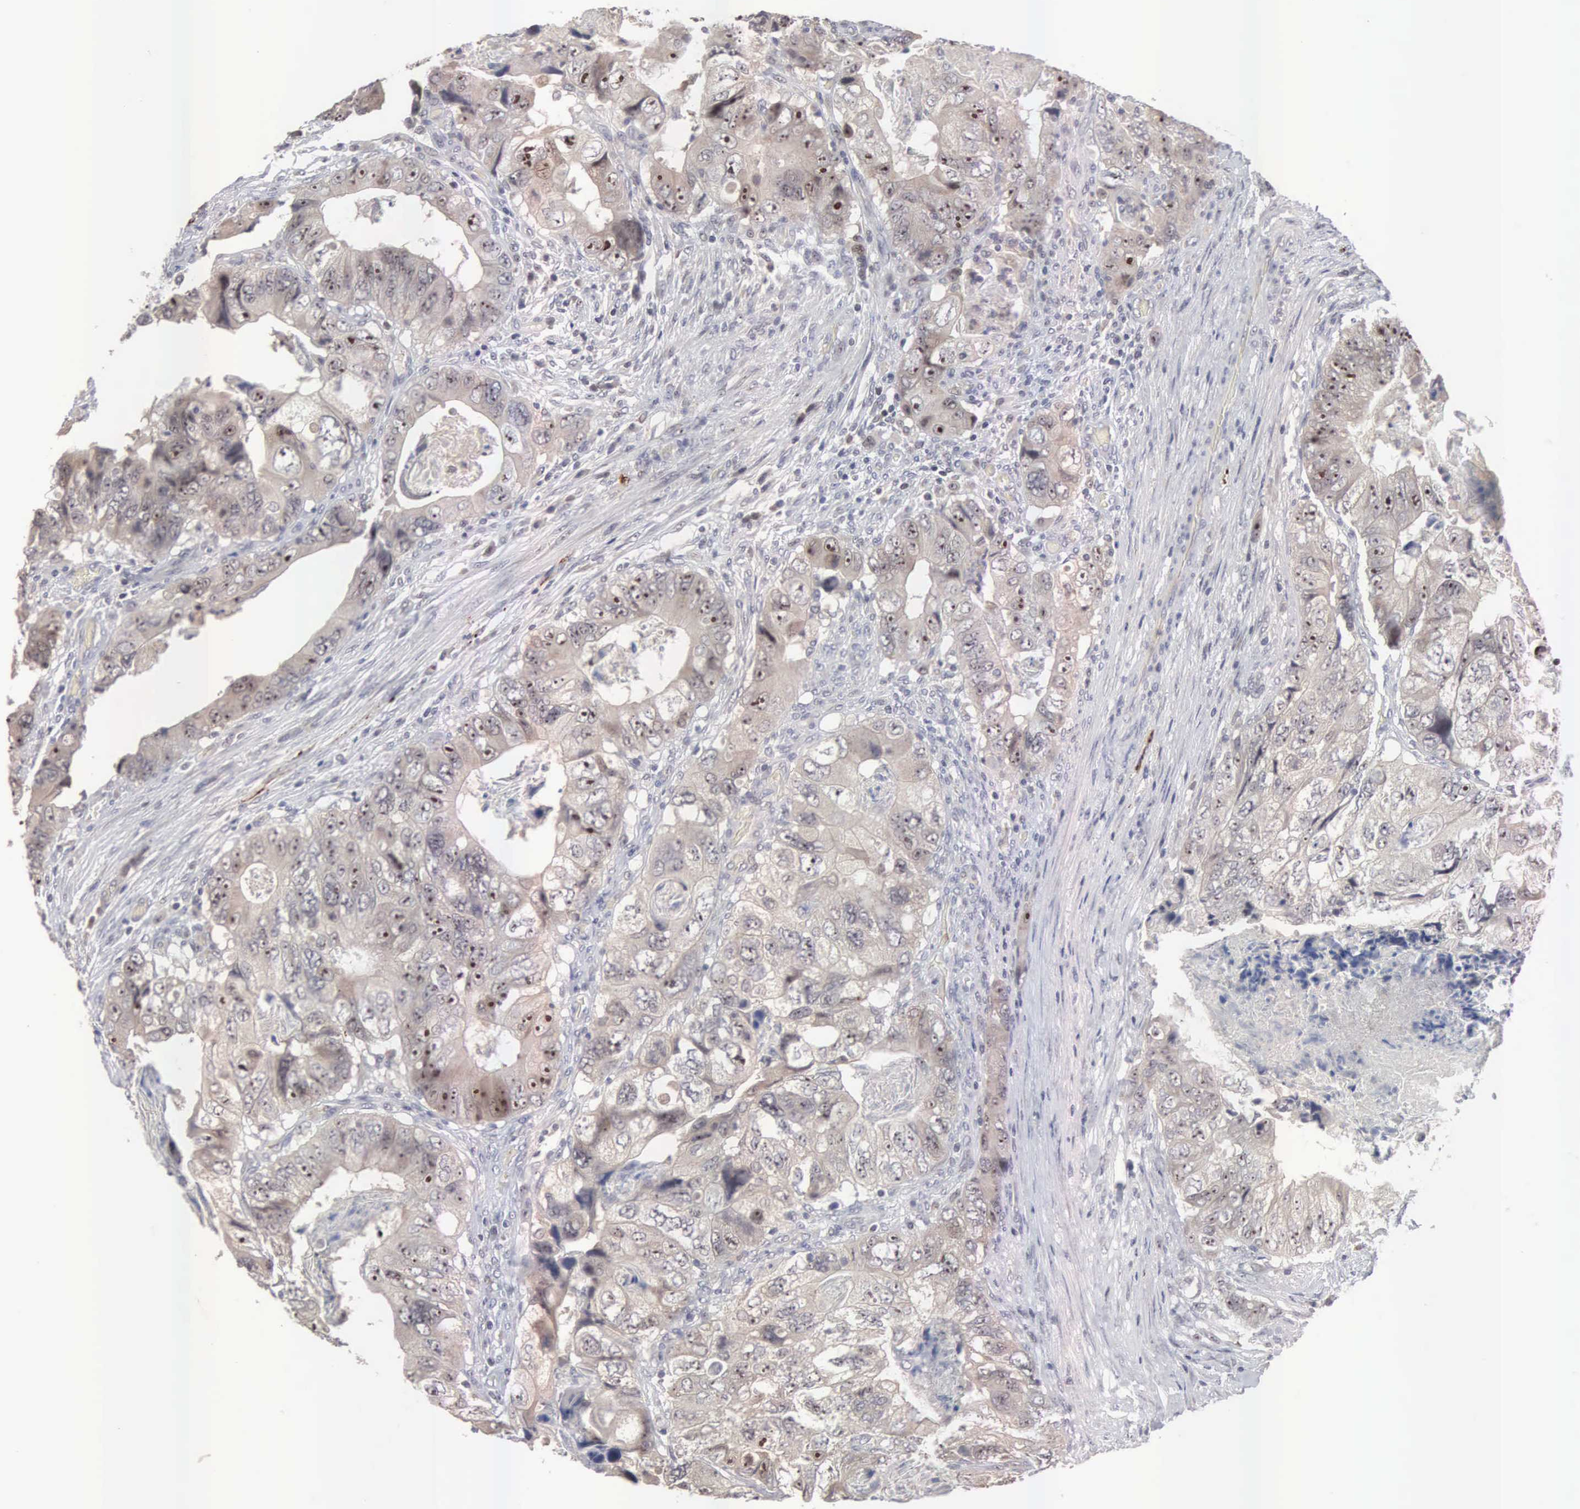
{"staining": {"intensity": "weak", "quantity": "25%-75%", "location": "cytoplasmic/membranous"}, "tissue": "colorectal cancer", "cell_type": "Tumor cells", "image_type": "cancer", "snomed": [{"axis": "morphology", "description": "Adenocarcinoma, NOS"}, {"axis": "topography", "description": "Rectum"}], "caption": "The image demonstrates staining of adenocarcinoma (colorectal), revealing weak cytoplasmic/membranous protein staining (brown color) within tumor cells. (DAB (3,3'-diaminobenzidine) IHC with brightfield microscopy, high magnification).", "gene": "ACOT4", "patient": {"sex": "female", "age": 82}}